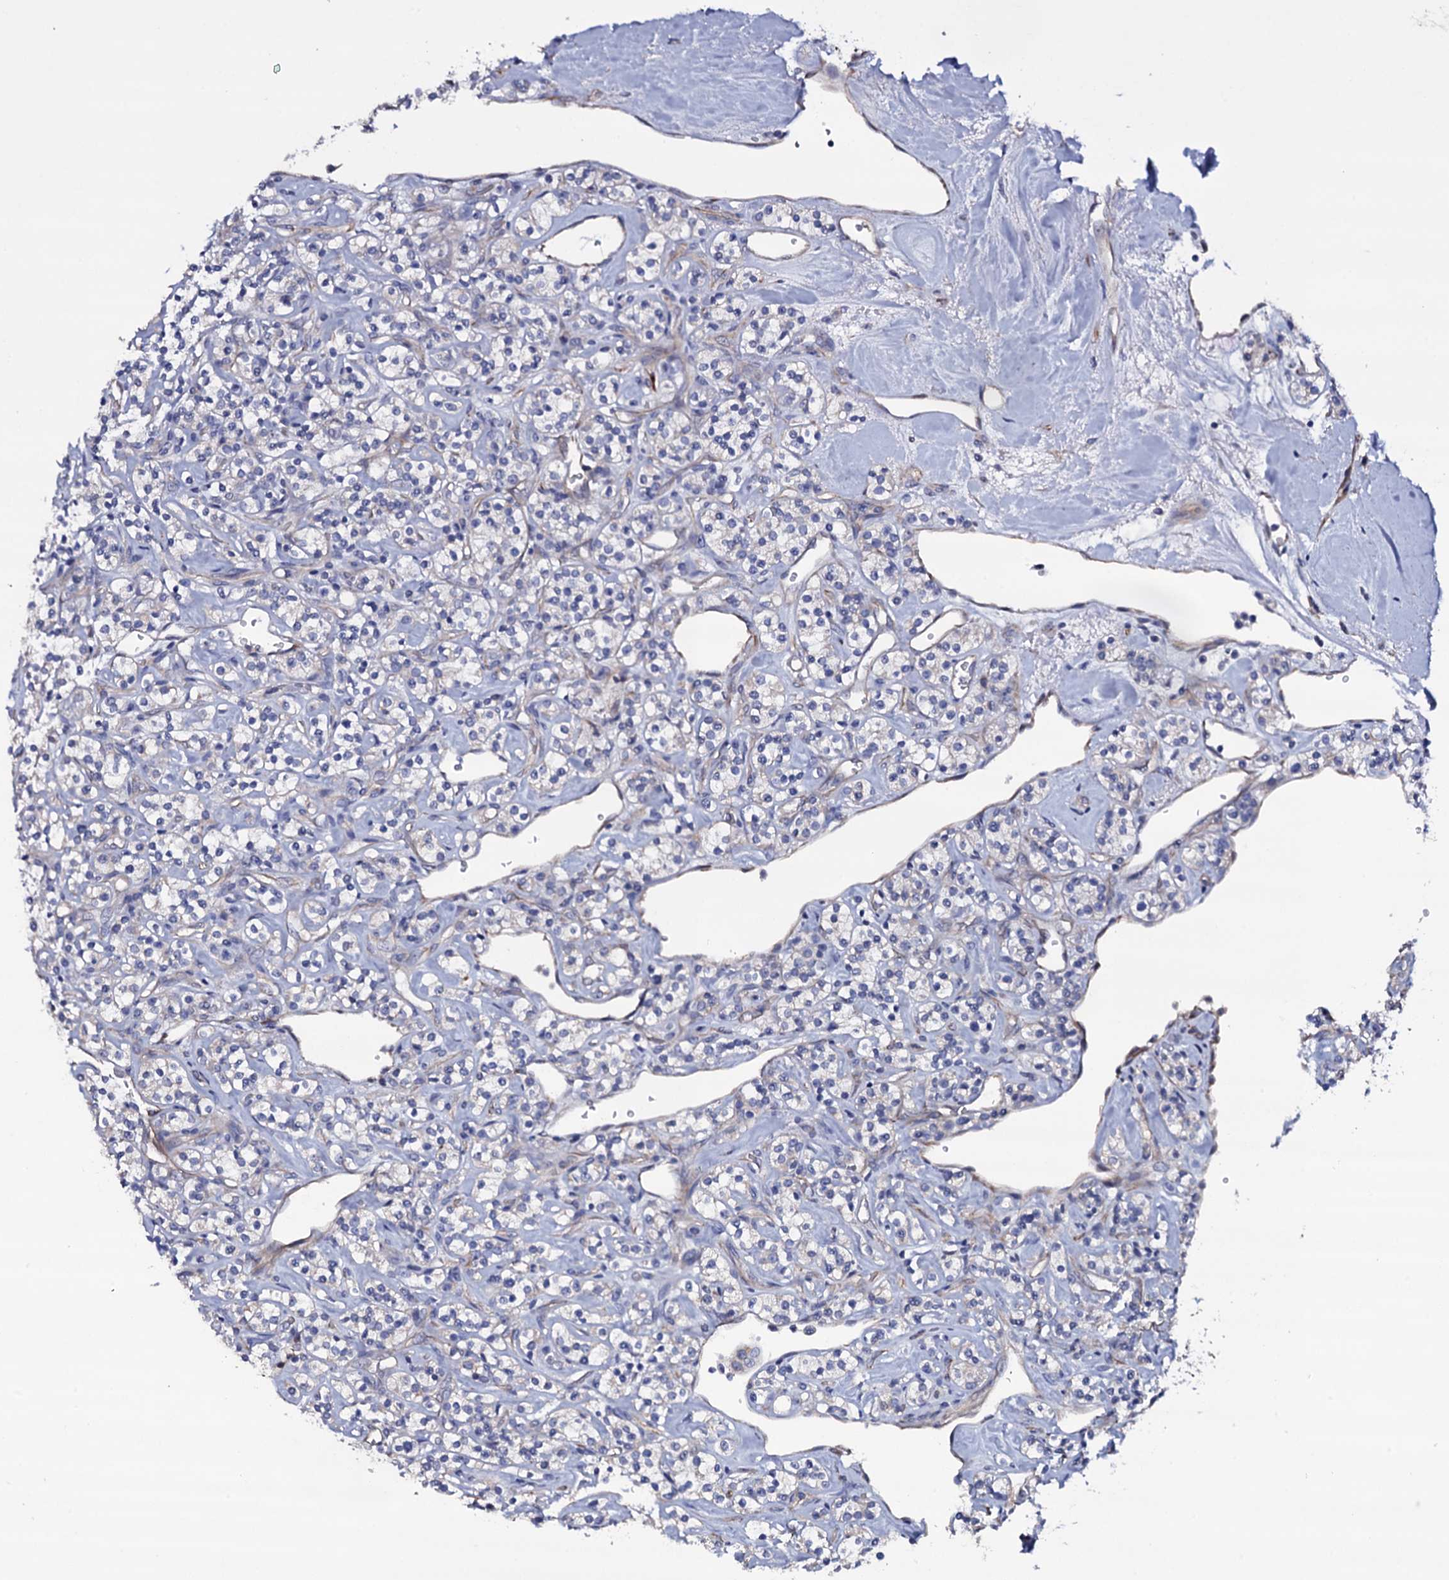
{"staining": {"intensity": "negative", "quantity": "none", "location": "none"}, "tissue": "renal cancer", "cell_type": "Tumor cells", "image_type": "cancer", "snomed": [{"axis": "morphology", "description": "Adenocarcinoma, NOS"}, {"axis": "topography", "description": "Kidney"}], "caption": "Immunohistochemical staining of renal cancer exhibits no significant staining in tumor cells.", "gene": "BCL2L14", "patient": {"sex": "male", "age": 77}}